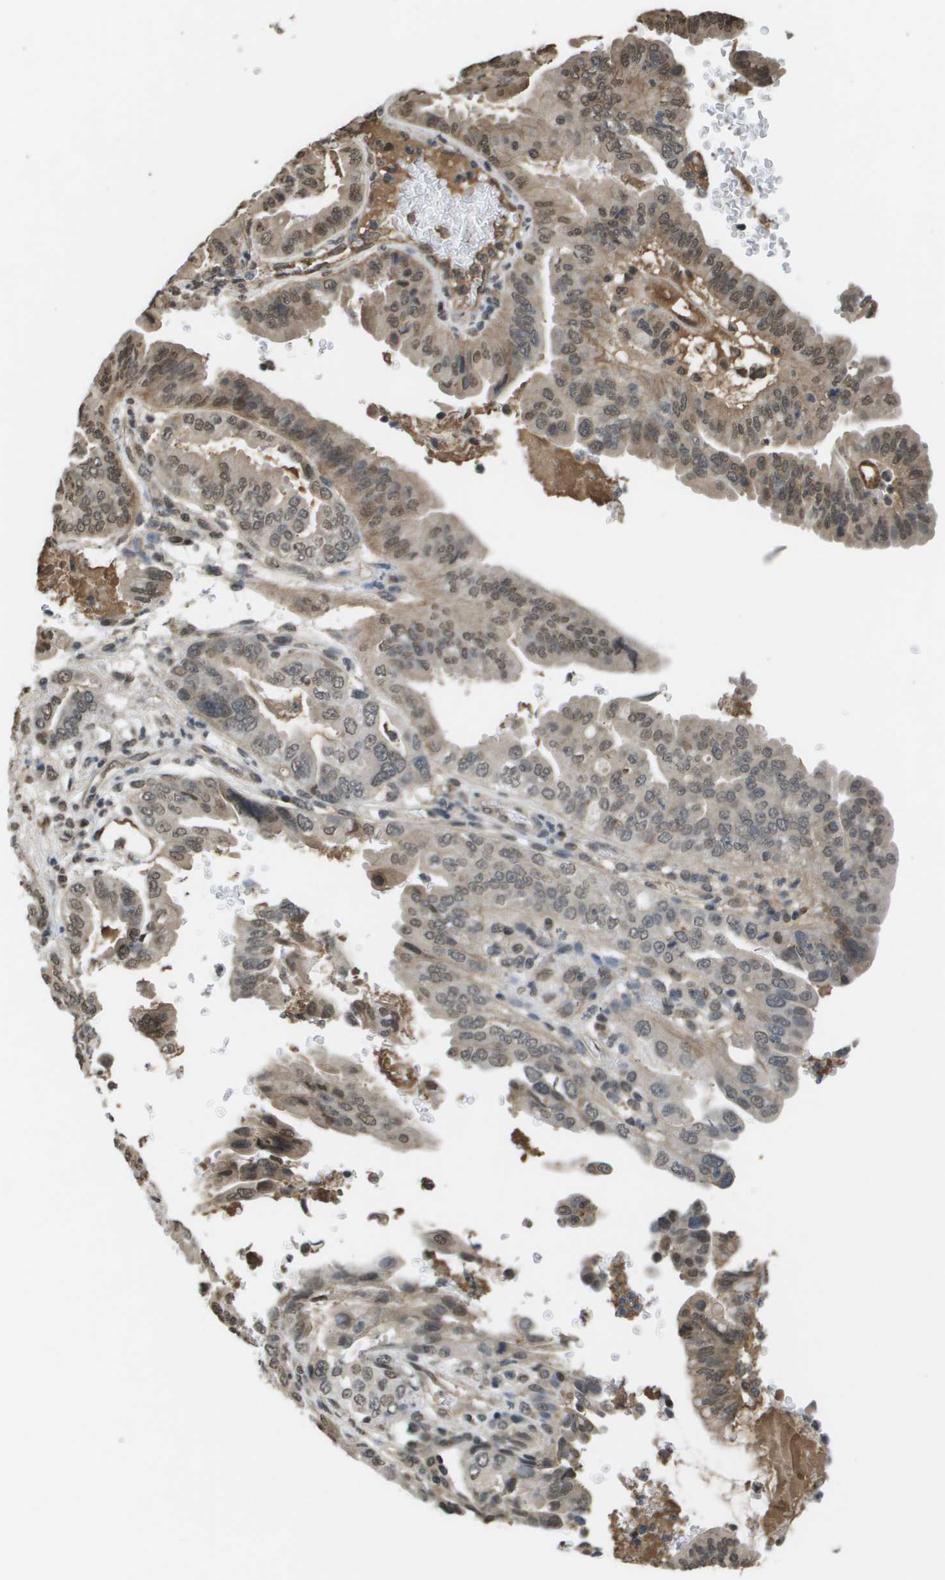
{"staining": {"intensity": "moderate", "quantity": "<25%", "location": "cytoplasmic/membranous,nuclear"}, "tissue": "pancreatic cancer", "cell_type": "Tumor cells", "image_type": "cancer", "snomed": [{"axis": "morphology", "description": "Adenocarcinoma, NOS"}, {"axis": "topography", "description": "Pancreas"}], "caption": "Human adenocarcinoma (pancreatic) stained with a brown dye displays moderate cytoplasmic/membranous and nuclear positive expression in about <25% of tumor cells.", "gene": "NDRG2", "patient": {"sex": "male", "age": 70}}